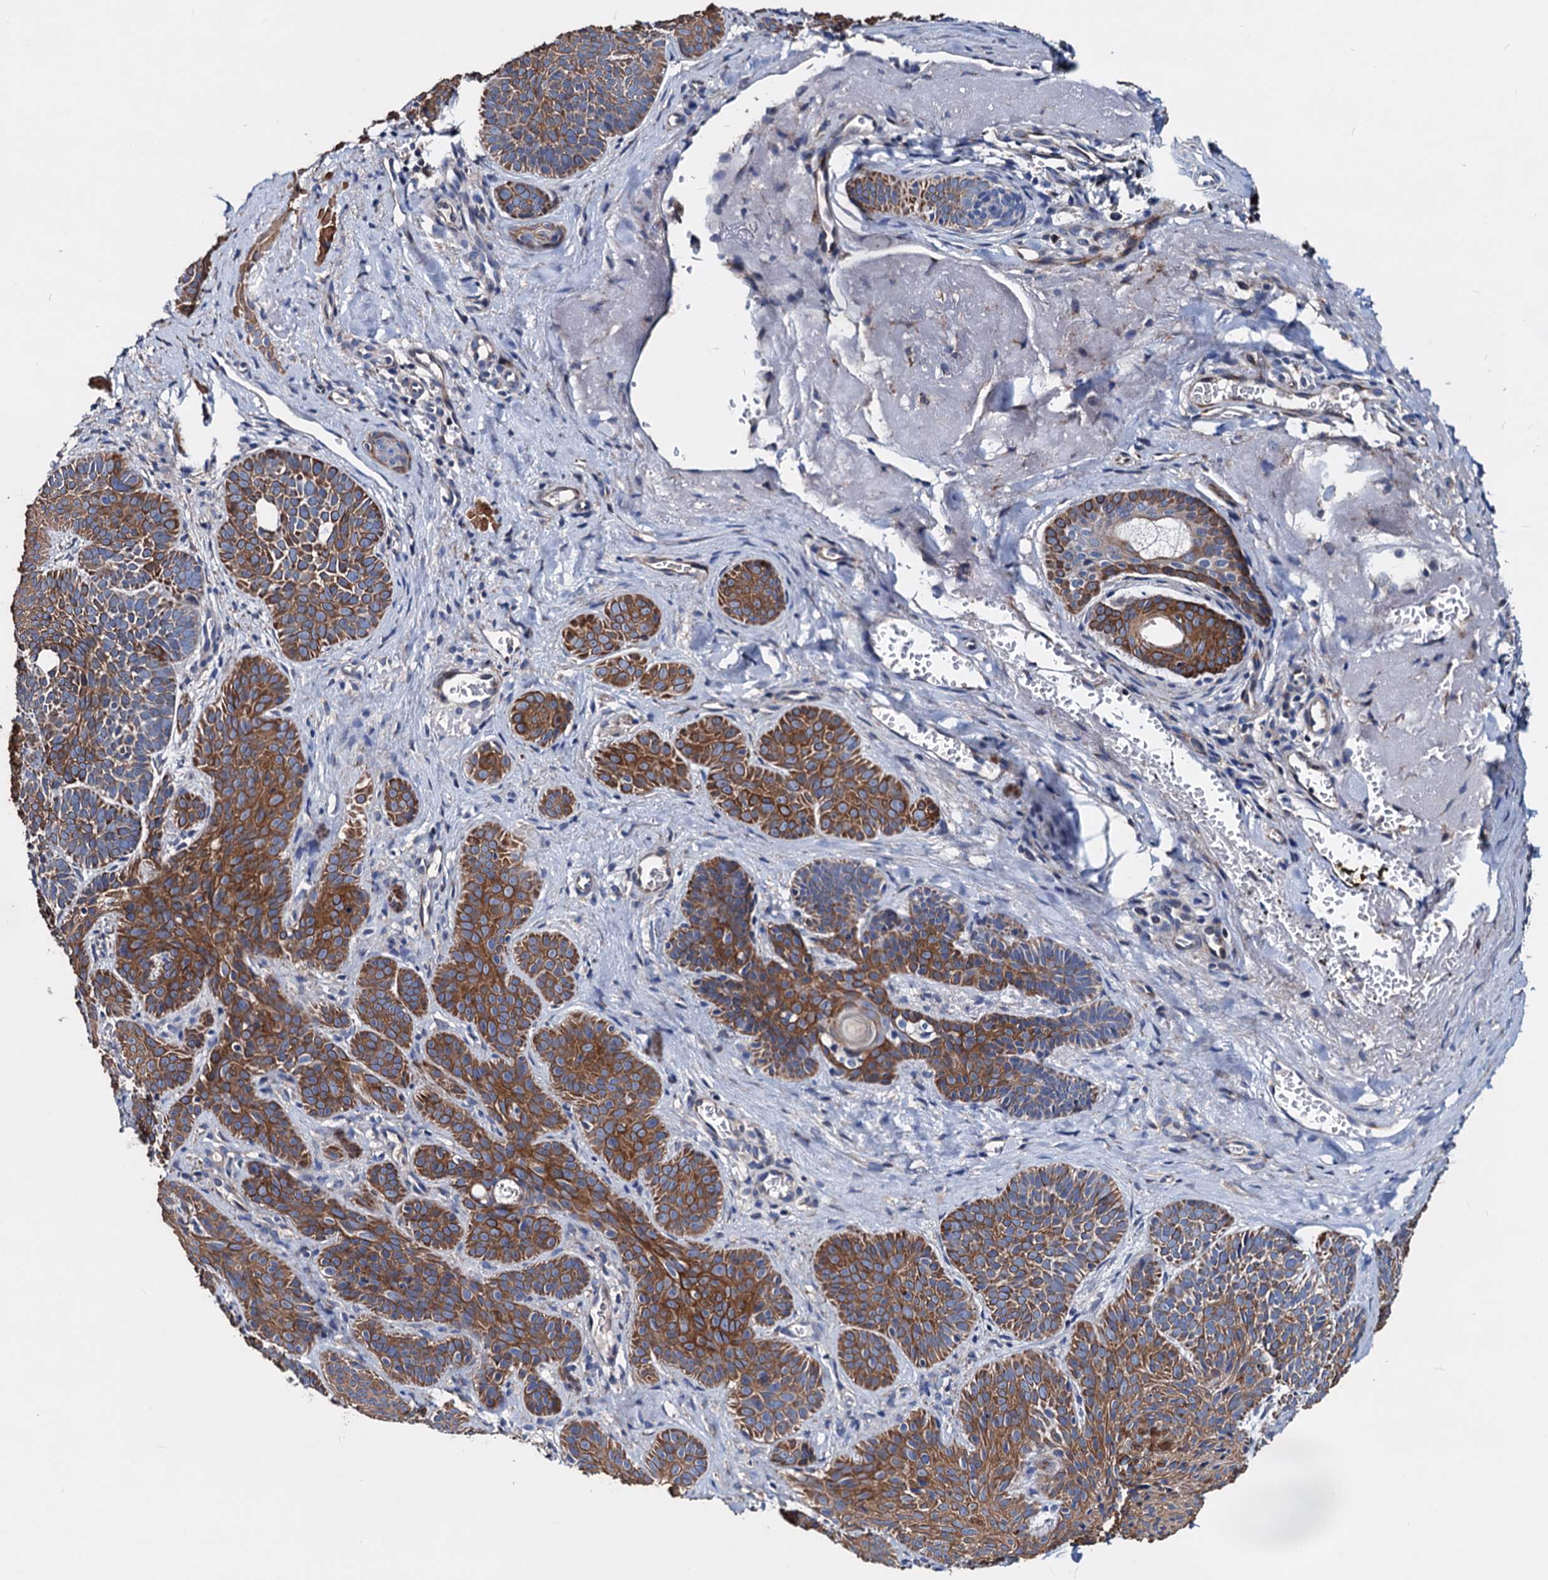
{"staining": {"intensity": "strong", "quantity": ">75%", "location": "cytoplasmic/membranous"}, "tissue": "skin cancer", "cell_type": "Tumor cells", "image_type": "cancer", "snomed": [{"axis": "morphology", "description": "Basal cell carcinoma"}, {"axis": "topography", "description": "Skin"}], "caption": "High-magnification brightfield microscopy of basal cell carcinoma (skin) stained with DAB (brown) and counterstained with hematoxylin (blue). tumor cells exhibit strong cytoplasmic/membranous staining is seen in approximately>75% of cells. Using DAB (brown) and hematoxylin (blue) stains, captured at high magnification using brightfield microscopy.", "gene": "AKAP11", "patient": {"sex": "male", "age": 85}}